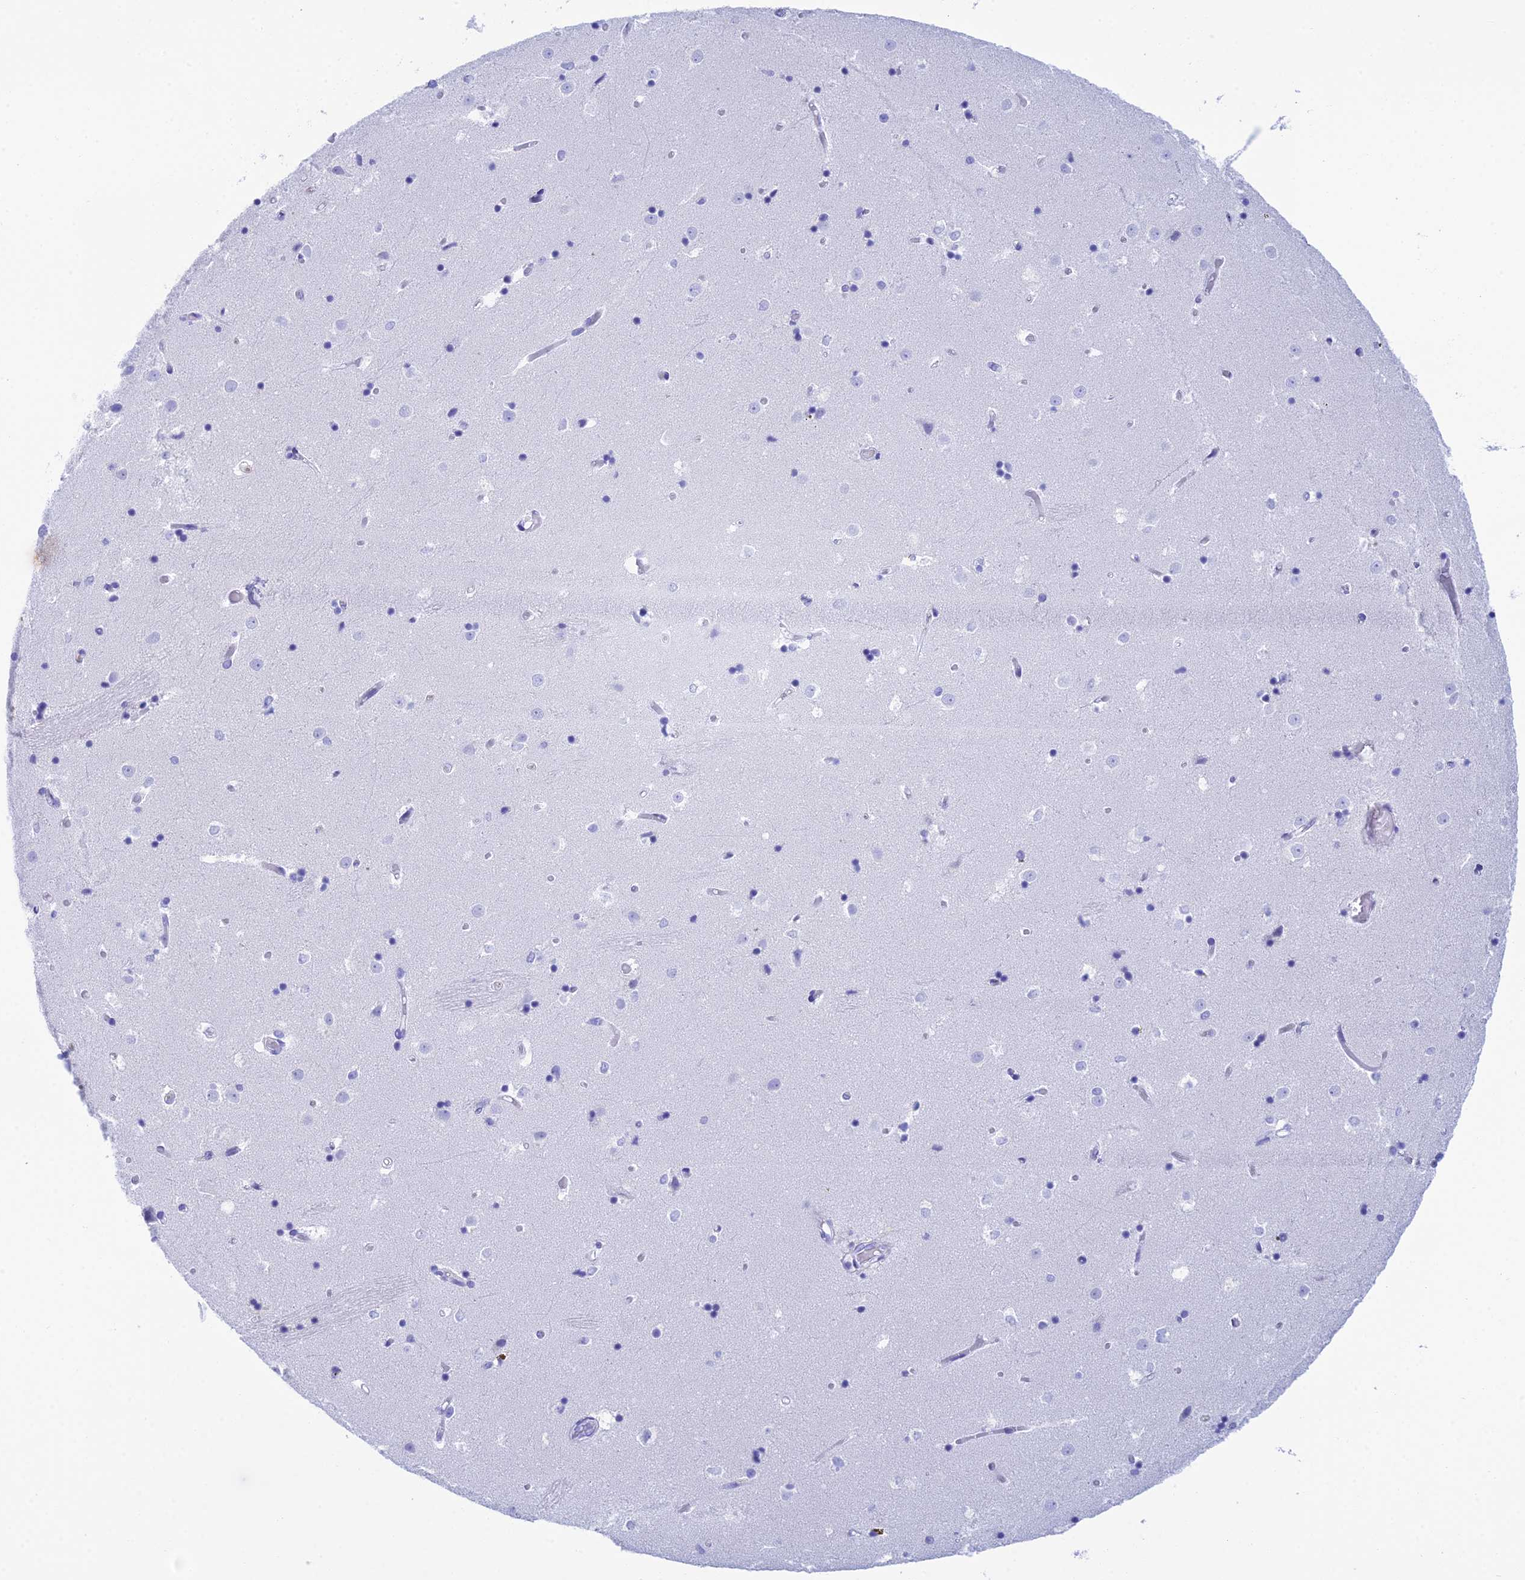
{"staining": {"intensity": "negative", "quantity": "none", "location": "none"}, "tissue": "caudate", "cell_type": "Glial cells", "image_type": "normal", "snomed": [{"axis": "morphology", "description": "Normal tissue, NOS"}, {"axis": "topography", "description": "Lateral ventricle wall"}], "caption": "Normal caudate was stained to show a protein in brown. There is no significant expression in glial cells. (Brightfield microscopy of DAB IHC at high magnification).", "gene": "REG1A", "patient": {"sex": "female", "age": 52}}